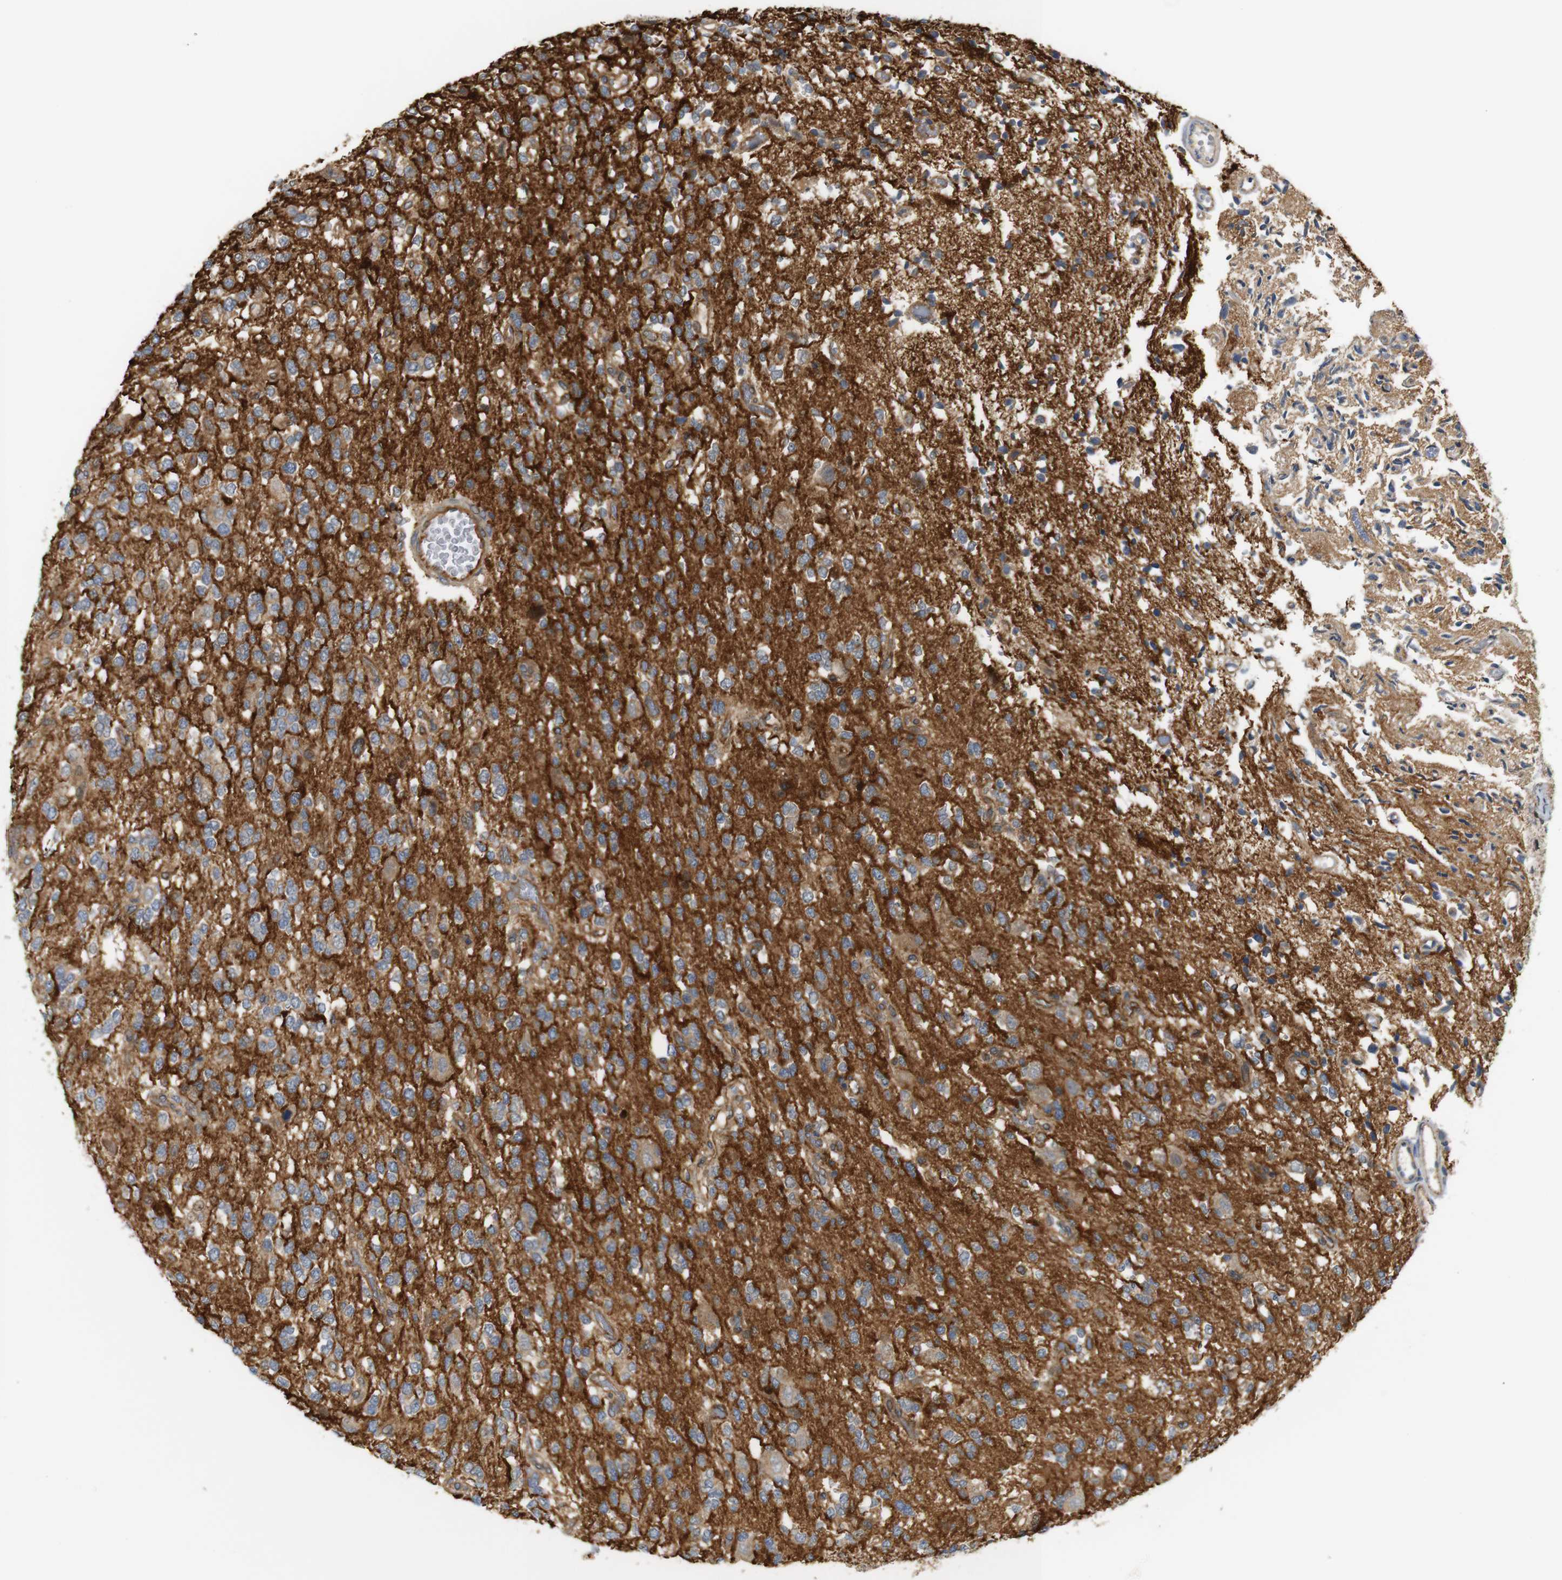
{"staining": {"intensity": "moderate", "quantity": ">75%", "location": "cytoplasmic/membranous"}, "tissue": "glioma", "cell_type": "Tumor cells", "image_type": "cancer", "snomed": [{"axis": "morphology", "description": "Glioma, malignant, Low grade"}, {"axis": "topography", "description": "Brain"}], "caption": "Glioma was stained to show a protein in brown. There is medium levels of moderate cytoplasmic/membranous staining in about >75% of tumor cells.", "gene": "RPTOR", "patient": {"sex": "male", "age": 38}}